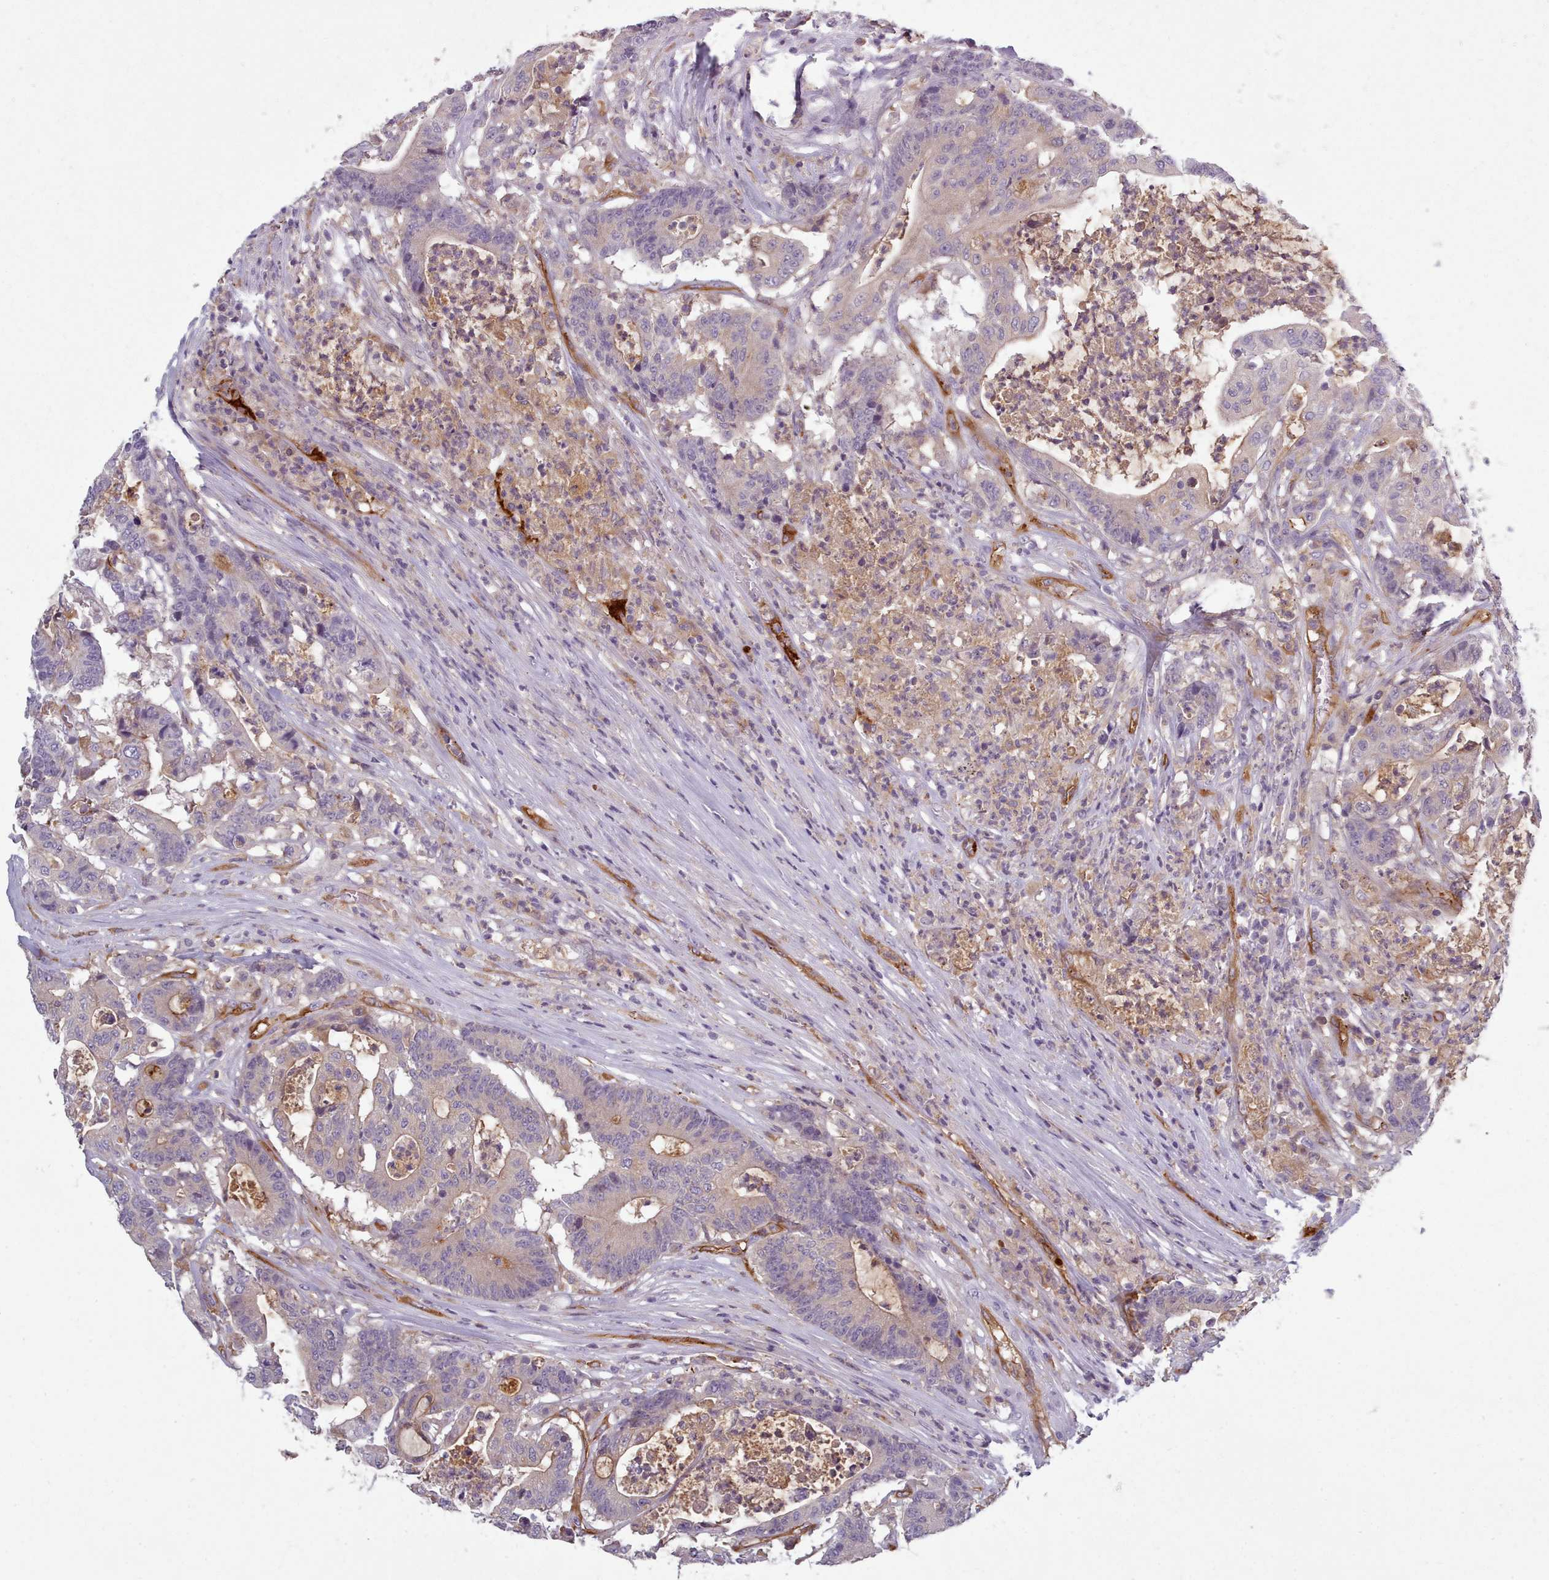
{"staining": {"intensity": "negative", "quantity": "none", "location": "none"}, "tissue": "colorectal cancer", "cell_type": "Tumor cells", "image_type": "cancer", "snomed": [{"axis": "morphology", "description": "Adenocarcinoma, NOS"}, {"axis": "topography", "description": "Colon"}], "caption": "Colorectal adenocarcinoma was stained to show a protein in brown. There is no significant staining in tumor cells.", "gene": "CD300LF", "patient": {"sex": "female", "age": 84}}